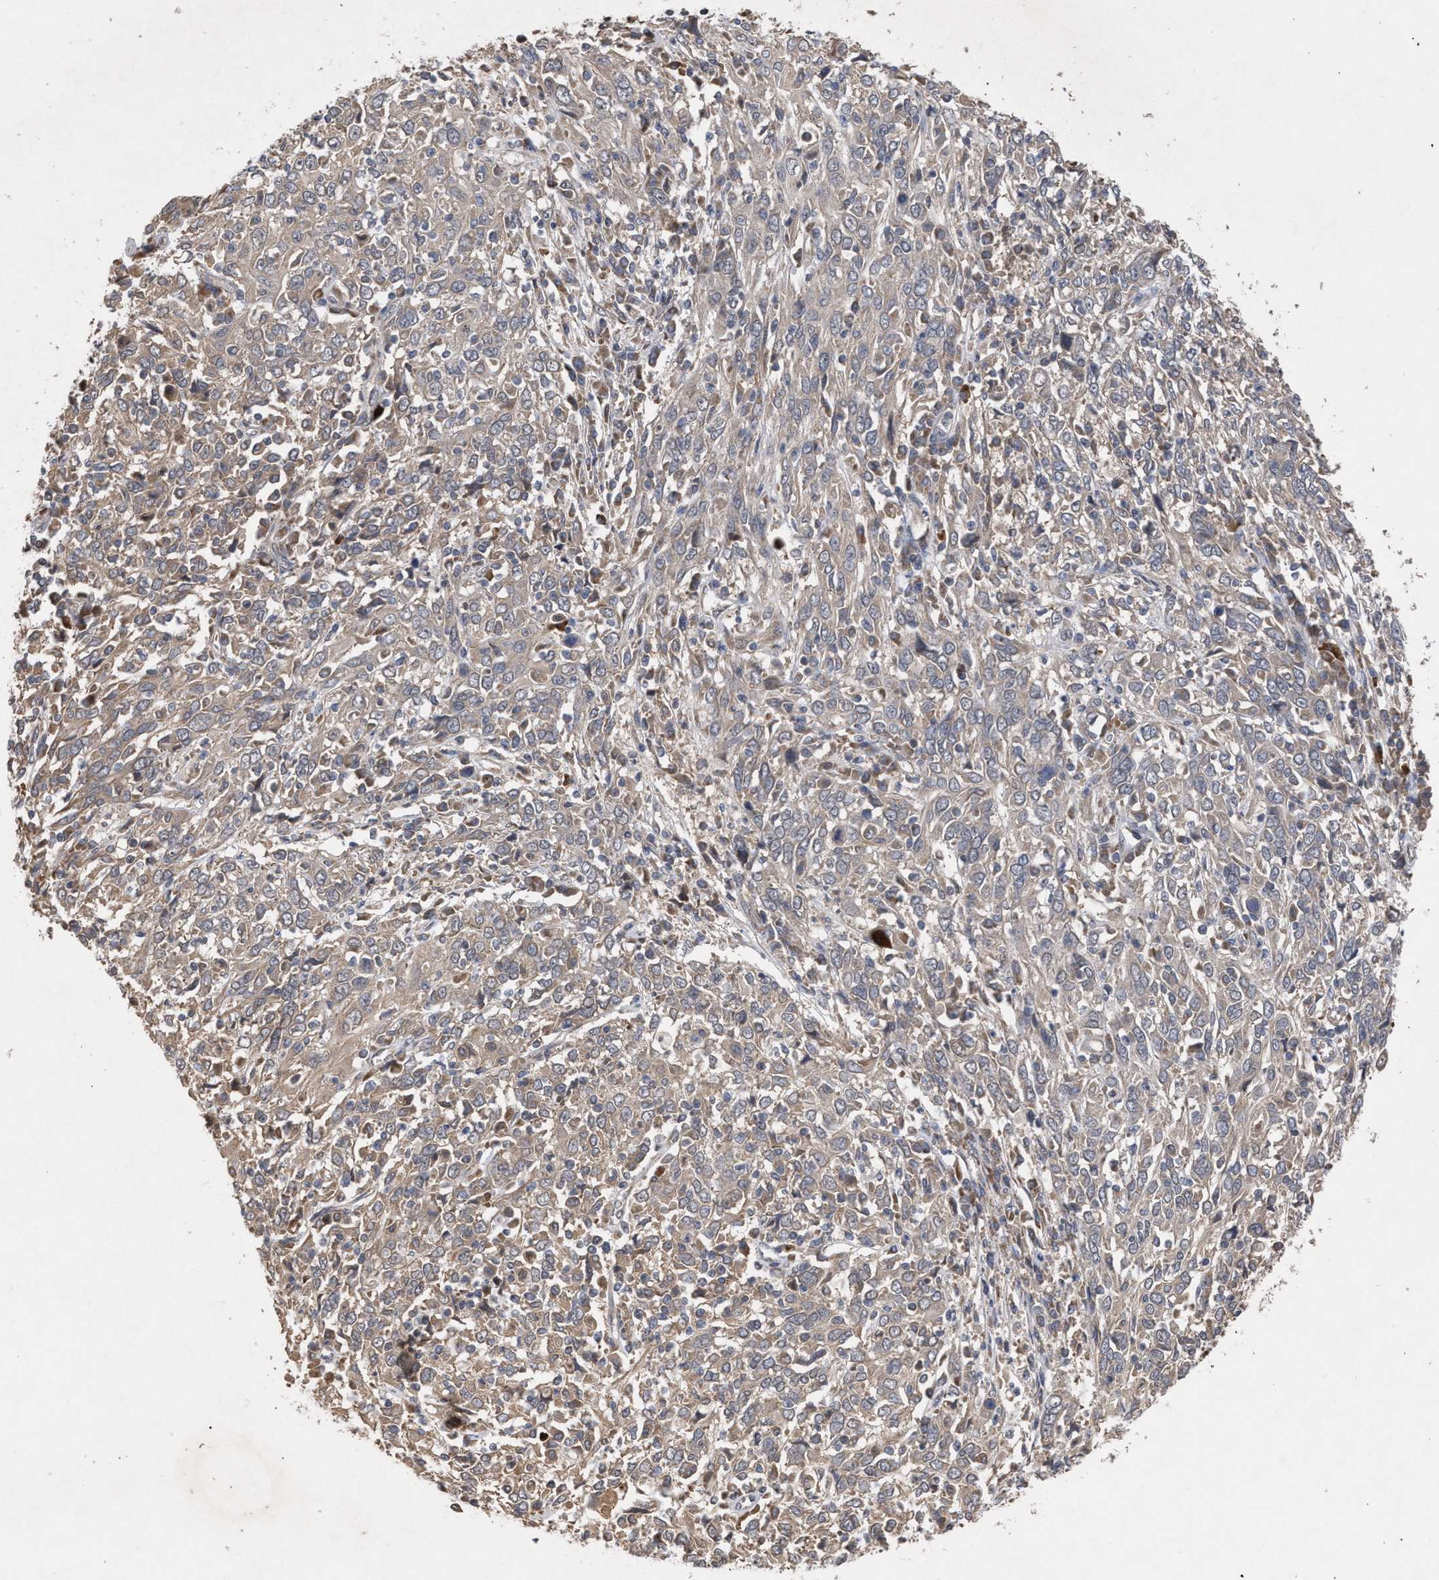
{"staining": {"intensity": "weak", "quantity": "<25%", "location": "cytoplasmic/membranous"}, "tissue": "cervical cancer", "cell_type": "Tumor cells", "image_type": "cancer", "snomed": [{"axis": "morphology", "description": "Squamous cell carcinoma, NOS"}, {"axis": "topography", "description": "Cervix"}], "caption": "Squamous cell carcinoma (cervical) was stained to show a protein in brown. There is no significant positivity in tumor cells. The staining was performed using DAB (3,3'-diaminobenzidine) to visualize the protein expression in brown, while the nuclei were stained in blue with hematoxylin (Magnification: 20x).", "gene": "SLC4A4", "patient": {"sex": "female", "age": 46}}